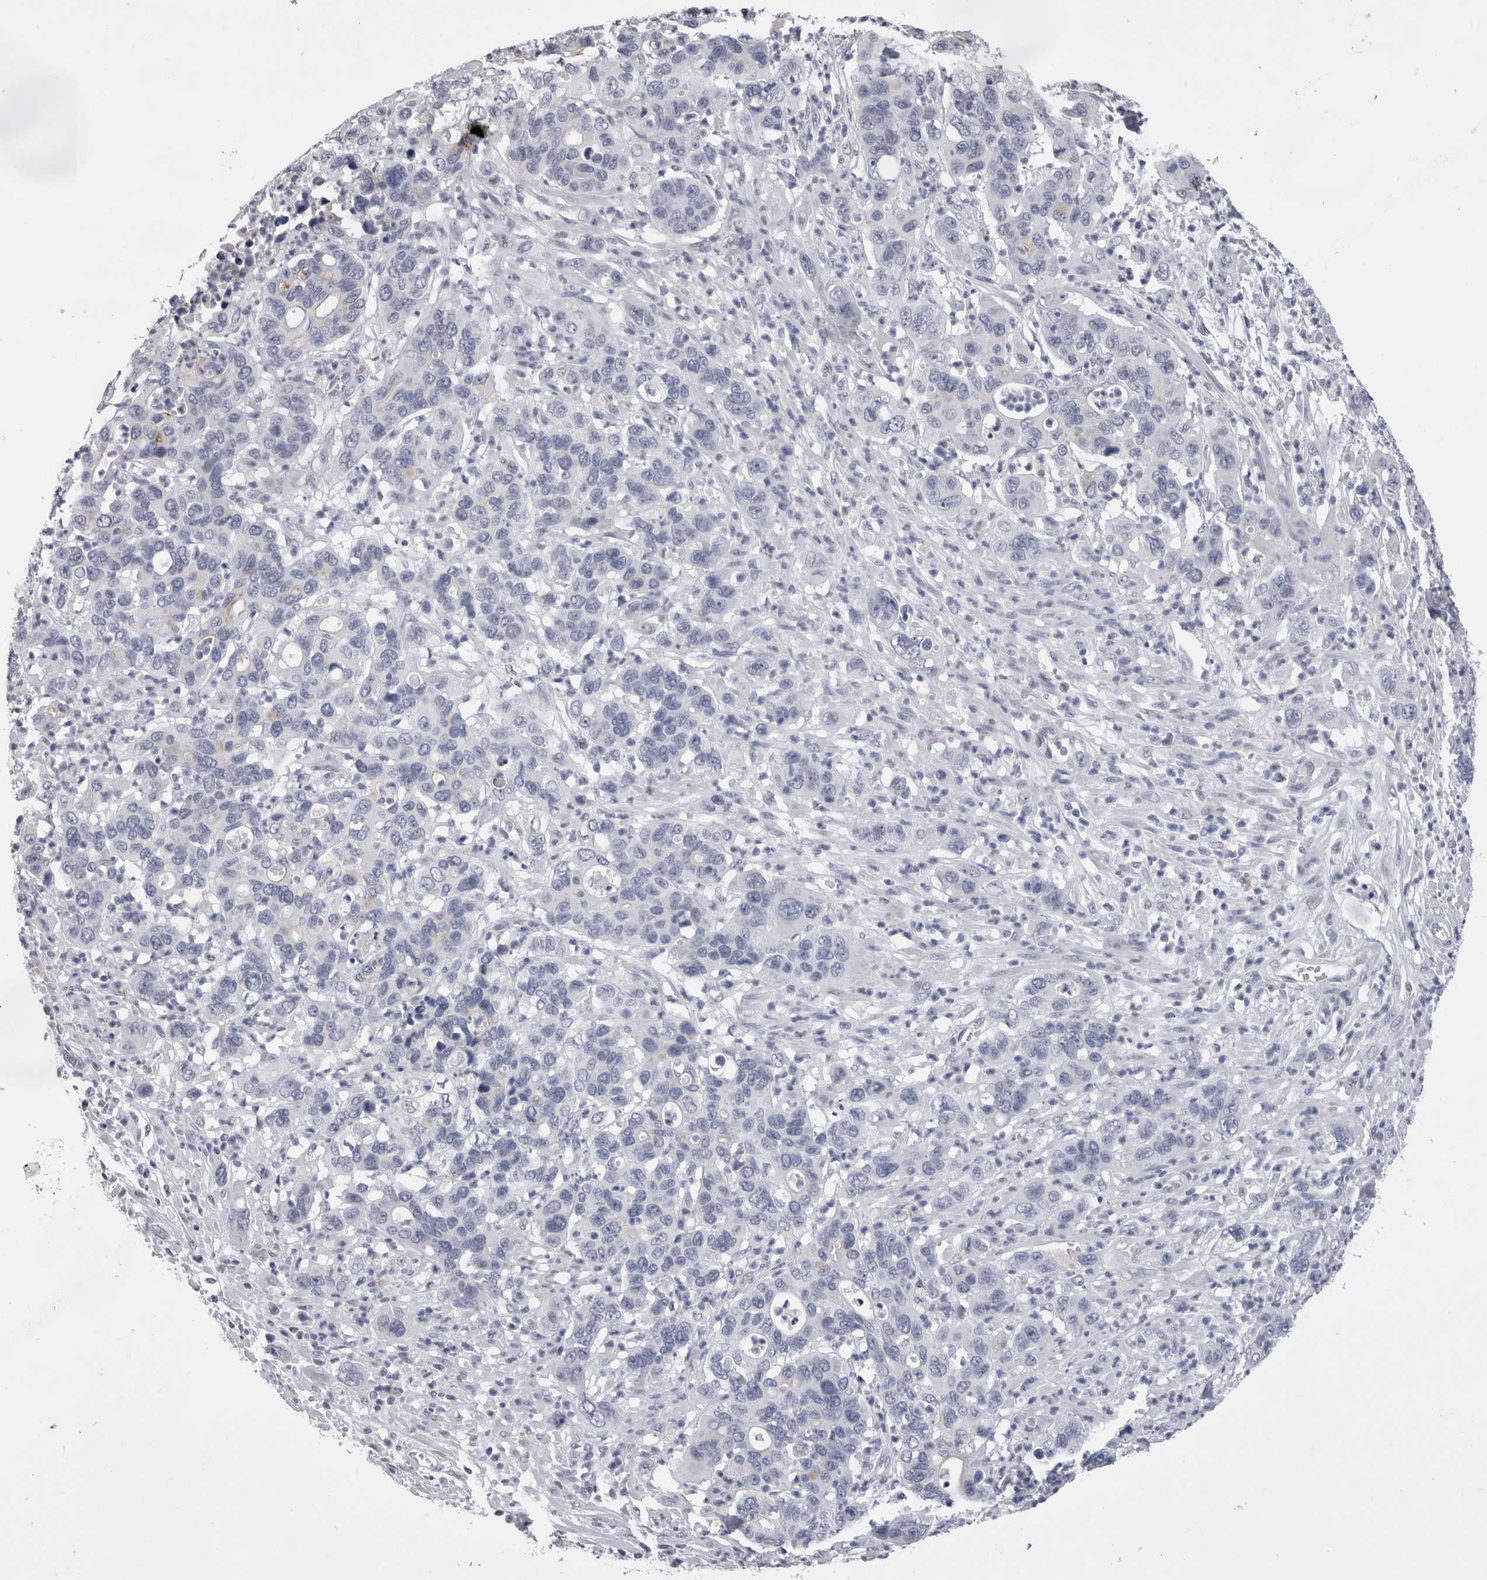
{"staining": {"intensity": "negative", "quantity": "none", "location": "none"}, "tissue": "pancreatic cancer", "cell_type": "Tumor cells", "image_type": "cancer", "snomed": [{"axis": "morphology", "description": "Adenocarcinoma, NOS"}, {"axis": "topography", "description": "Pancreas"}], "caption": "Immunohistochemical staining of human pancreatic cancer (adenocarcinoma) displays no significant positivity in tumor cells. (DAB immunohistochemistry (IHC) visualized using brightfield microscopy, high magnification).", "gene": "CDHR5", "patient": {"sex": "female", "age": 71}}